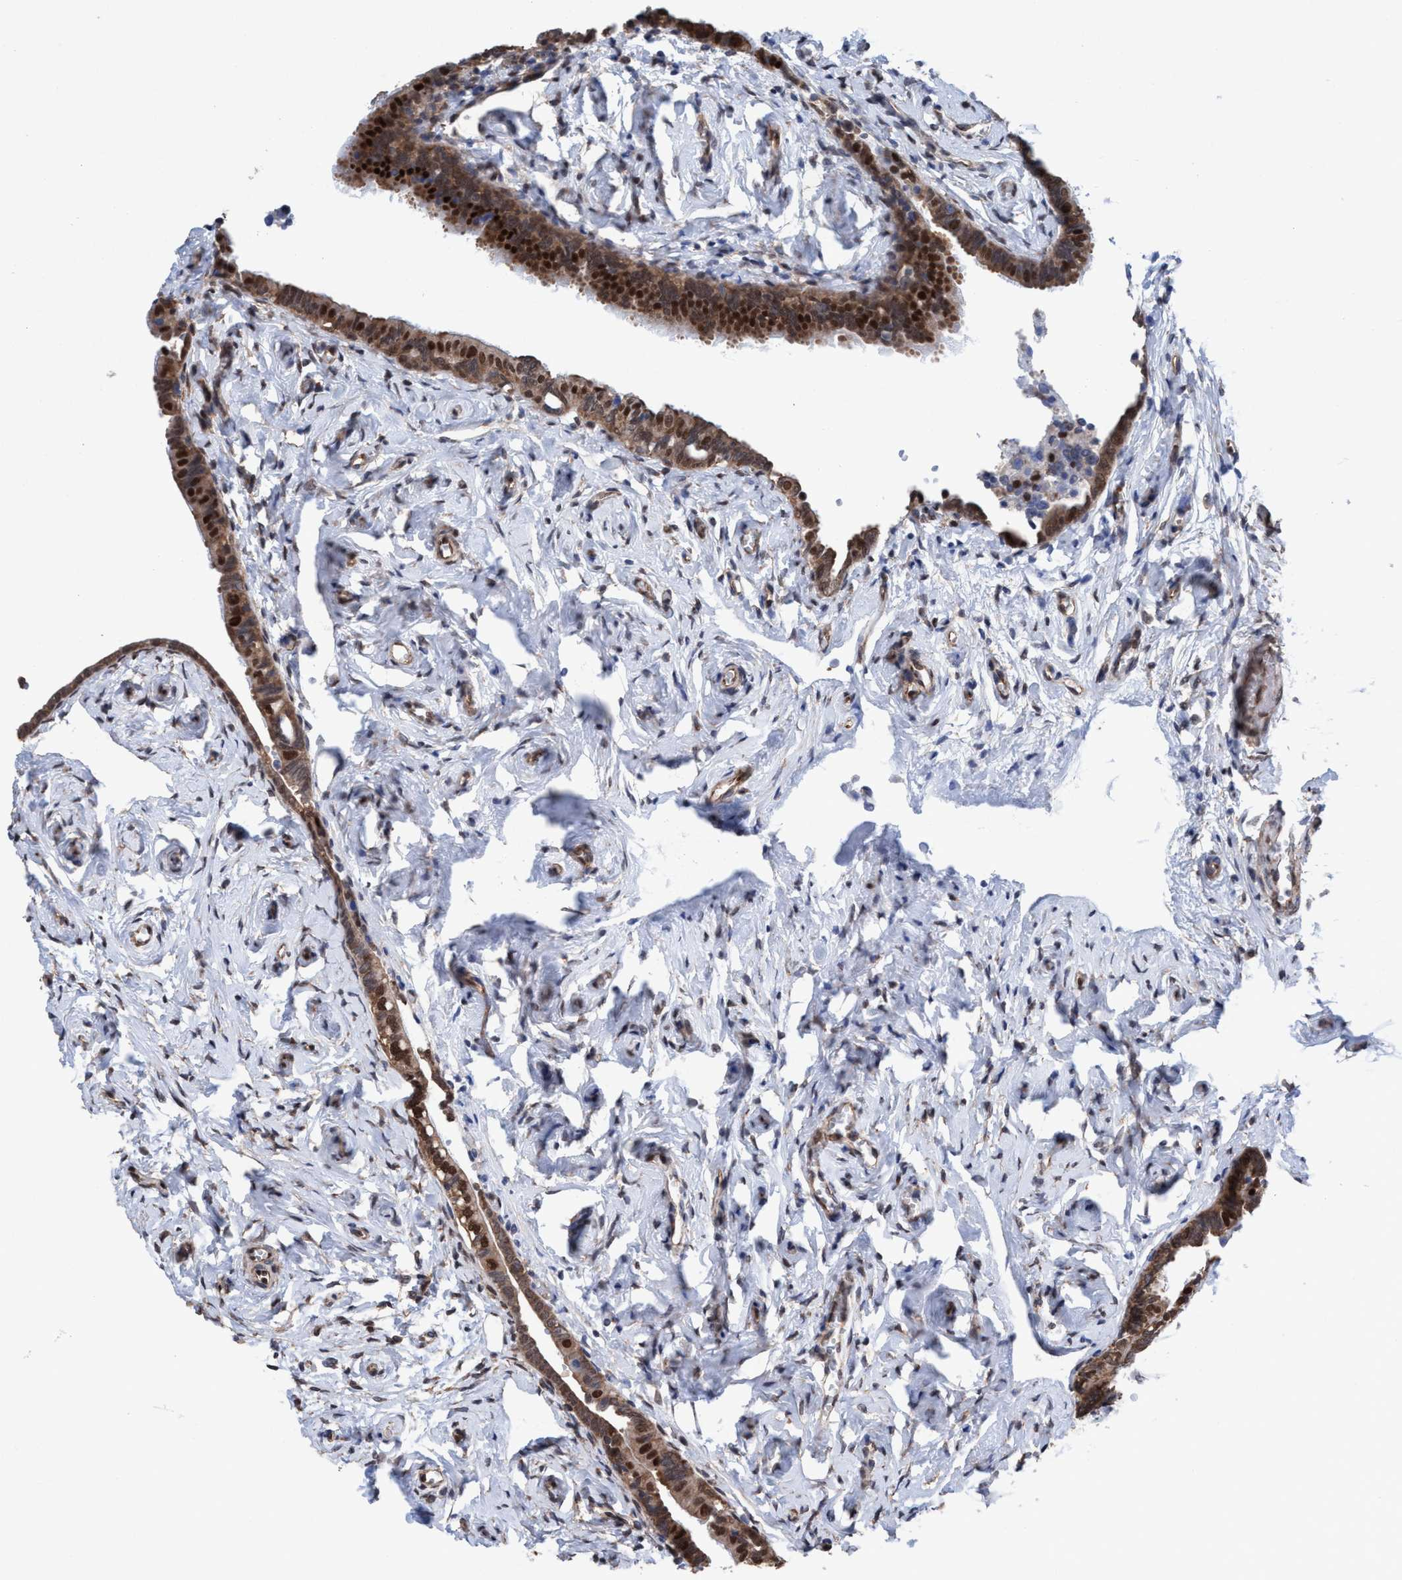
{"staining": {"intensity": "moderate", "quantity": ">75%", "location": "cytoplasmic/membranous,nuclear"}, "tissue": "fallopian tube", "cell_type": "Glandular cells", "image_type": "normal", "snomed": [{"axis": "morphology", "description": "Normal tissue, NOS"}, {"axis": "topography", "description": "Fallopian tube"}], "caption": "Fallopian tube stained with DAB immunohistochemistry exhibits medium levels of moderate cytoplasmic/membranous,nuclear staining in approximately >75% of glandular cells. Using DAB (3,3'-diaminobenzidine) (brown) and hematoxylin (blue) stains, captured at high magnification using brightfield microscopy.", "gene": "METAP2", "patient": {"sex": "female", "age": 71}}